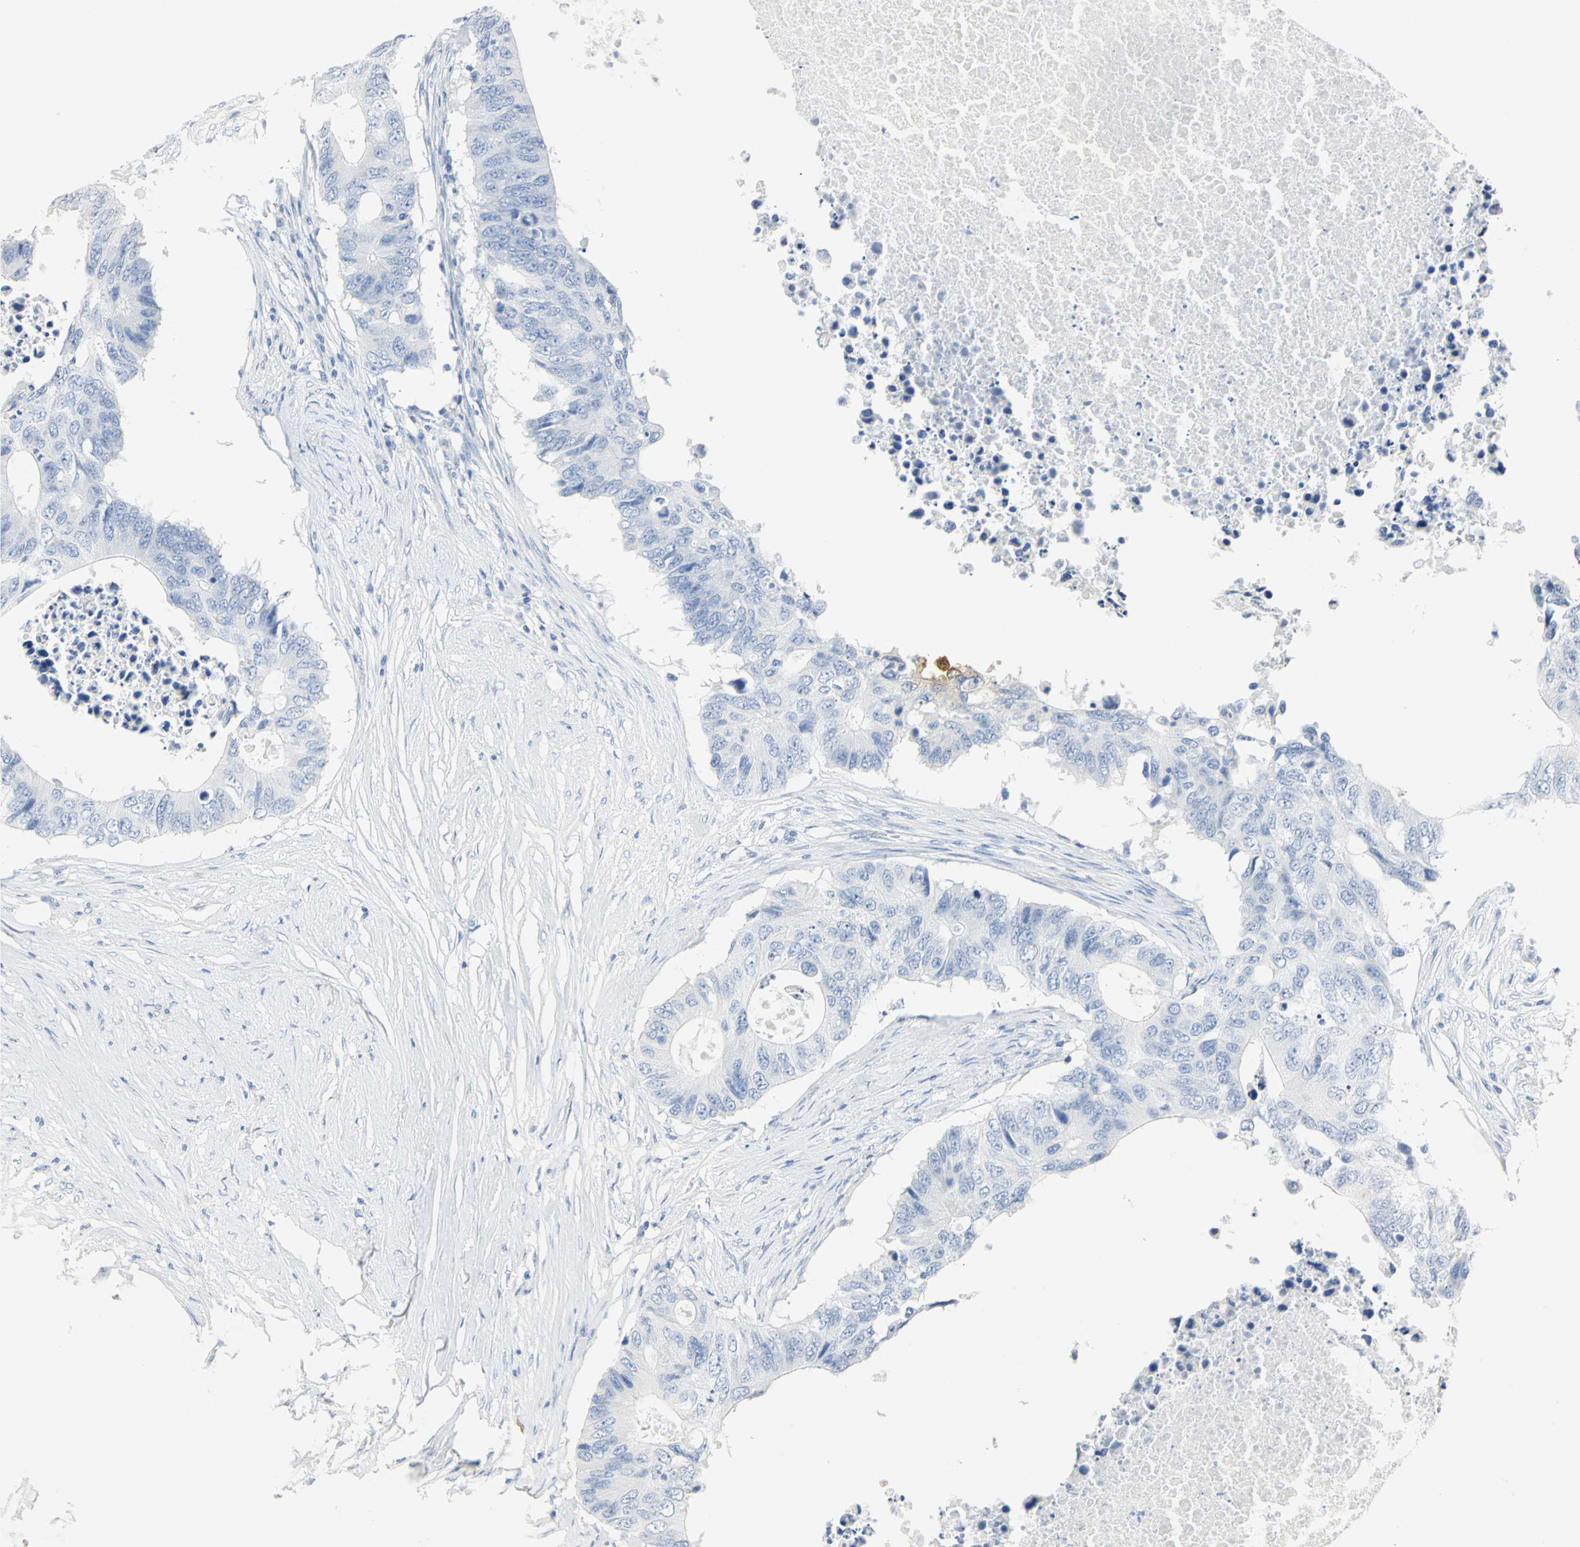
{"staining": {"intensity": "negative", "quantity": "none", "location": "none"}, "tissue": "colorectal cancer", "cell_type": "Tumor cells", "image_type": "cancer", "snomed": [{"axis": "morphology", "description": "Adenocarcinoma, NOS"}, {"axis": "topography", "description": "Colon"}], "caption": "The photomicrograph displays no significant positivity in tumor cells of colorectal cancer (adenocarcinoma).", "gene": "CA3", "patient": {"sex": "male", "age": 71}}